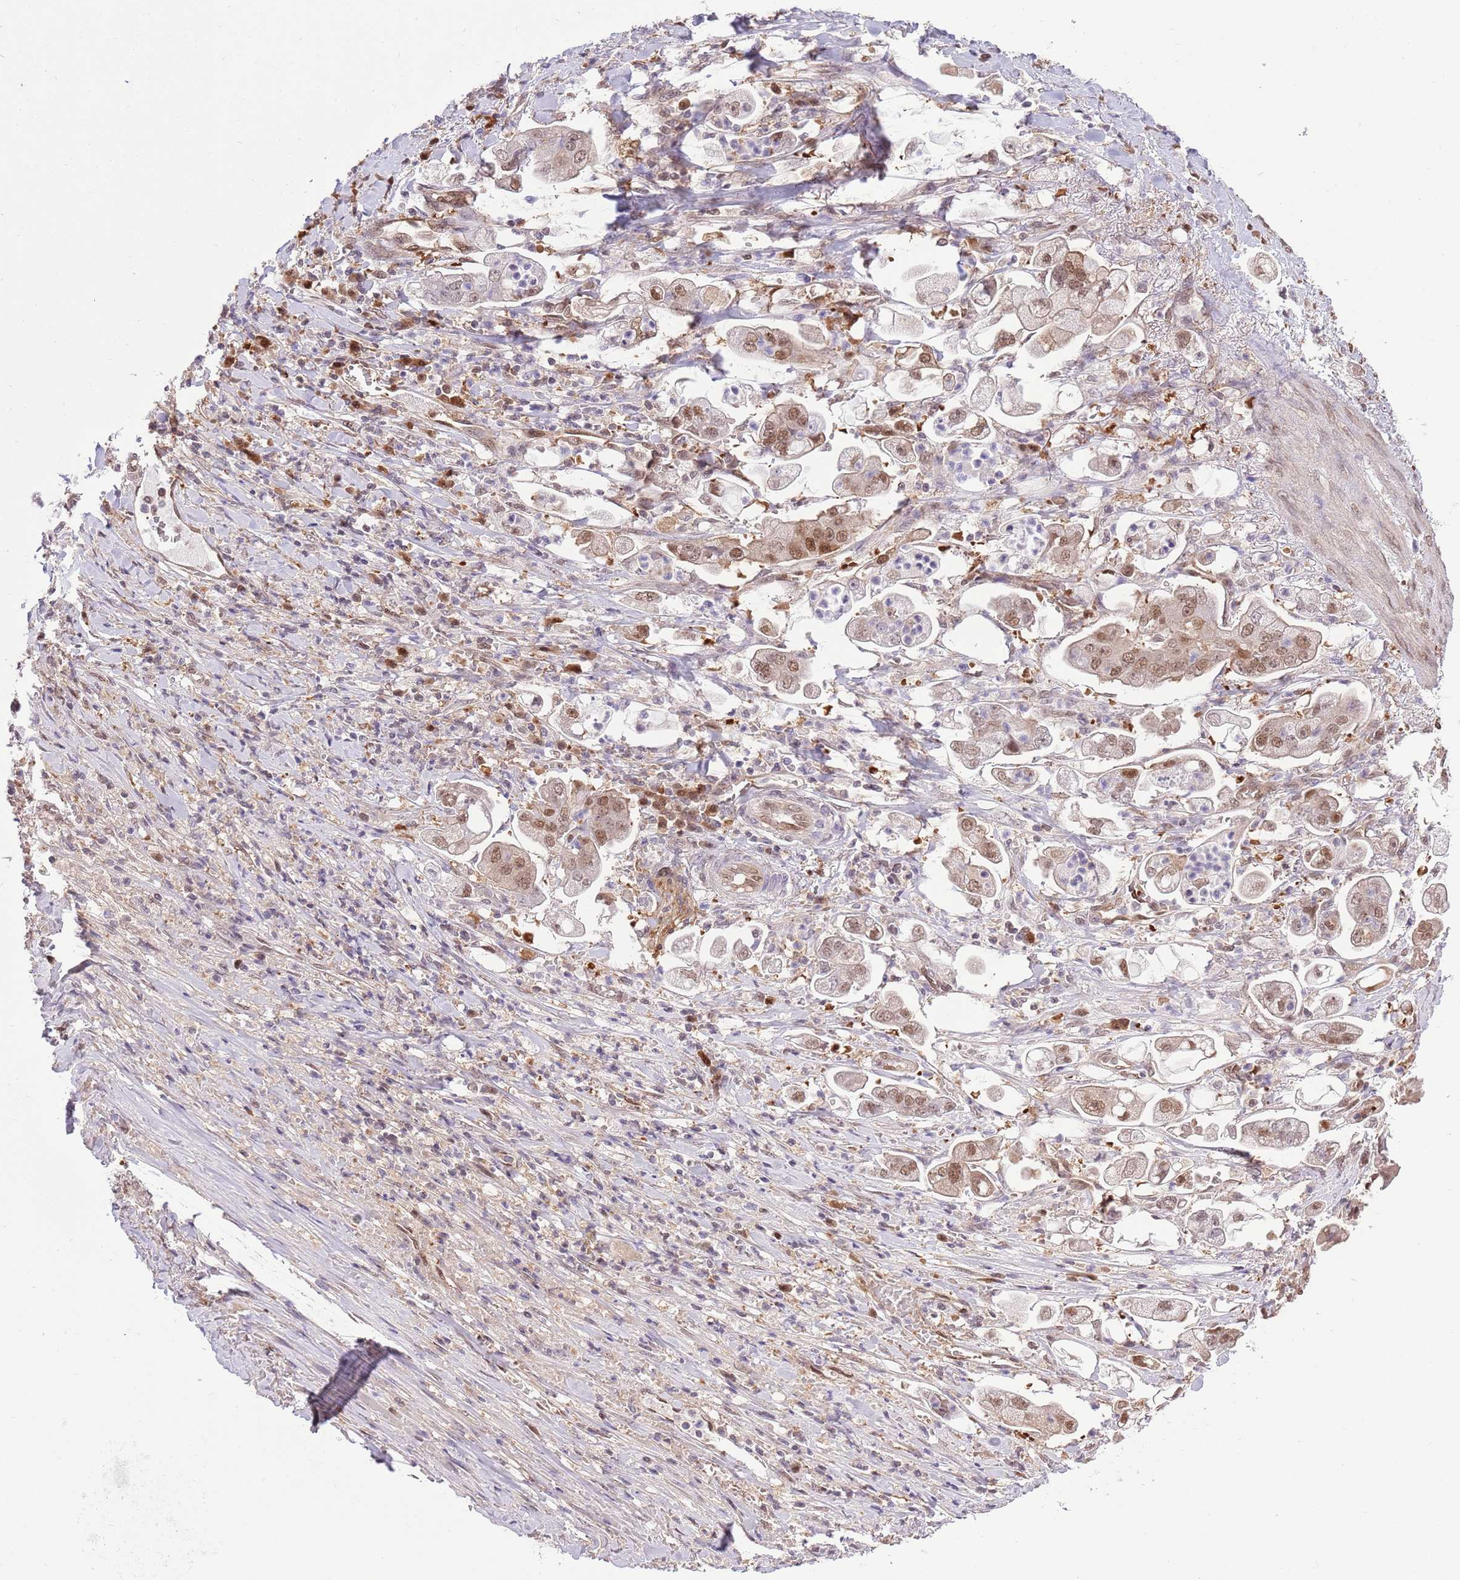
{"staining": {"intensity": "moderate", "quantity": ">75%", "location": "nuclear"}, "tissue": "stomach cancer", "cell_type": "Tumor cells", "image_type": "cancer", "snomed": [{"axis": "morphology", "description": "Adenocarcinoma, NOS"}, {"axis": "topography", "description": "Stomach"}], "caption": "Immunohistochemistry of human adenocarcinoma (stomach) shows medium levels of moderate nuclear expression in approximately >75% of tumor cells.", "gene": "NSFL1C", "patient": {"sex": "male", "age": 62}}